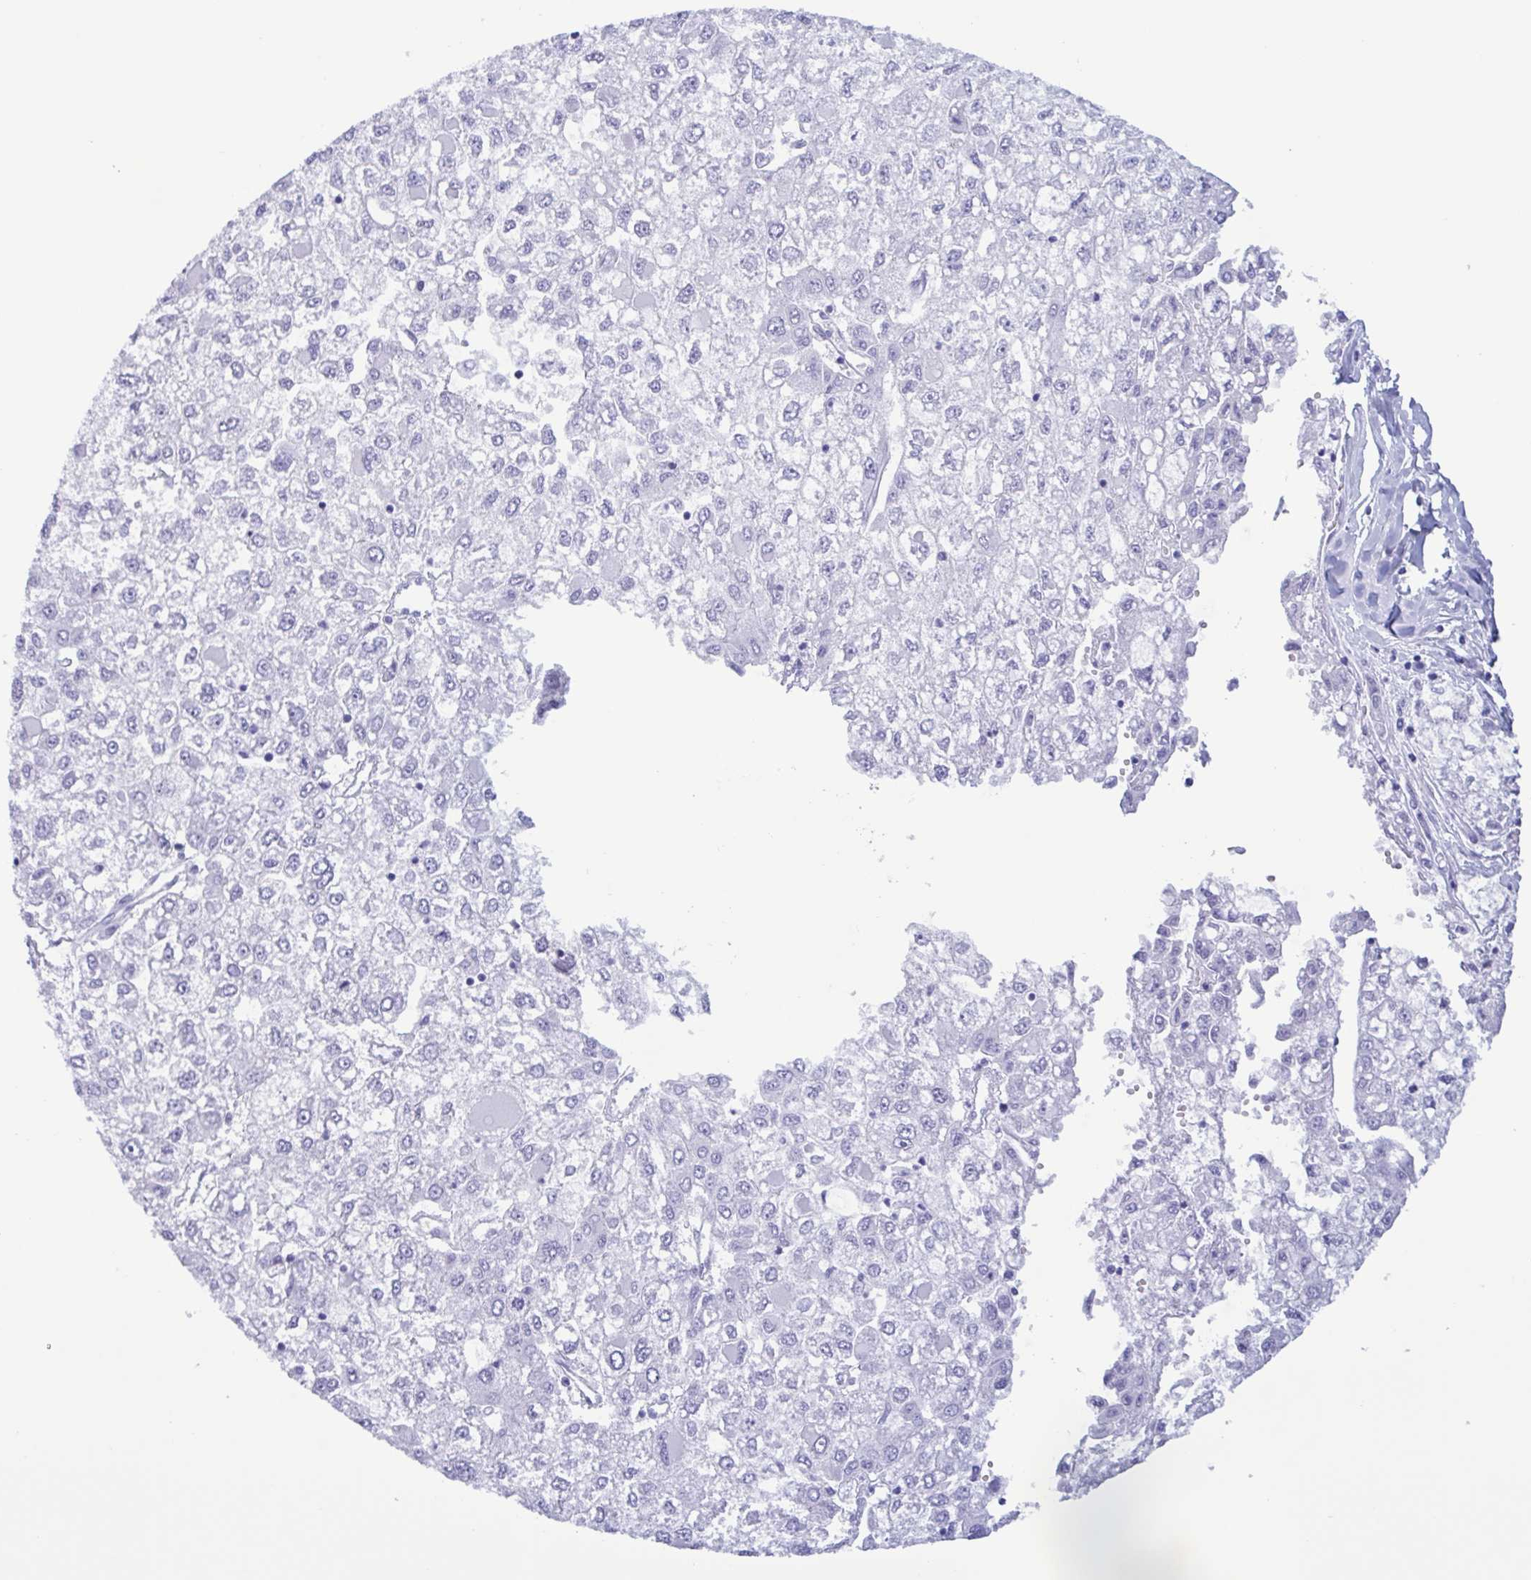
{"staining": {"intensity": "negative", "quantity": "none", "location": "none"}, "tissue": "liver cancer", "cell_type": "Tumor cells", "image_type": "cancer", "snomed": [{"axis": "morphology", "description": "Carcinoma, Hepatocellular, NOS"}, {"axis": "topography", "description": "Liver"}], "caption": "Immunohistochemistry (IHC) image of human liver cancer (hepatocellular carcinoma) stained for a protein (brown), which reveals no staining in tumor cells.", "gene": "LTF", "patient": {"sex": "male", "age": 40}}